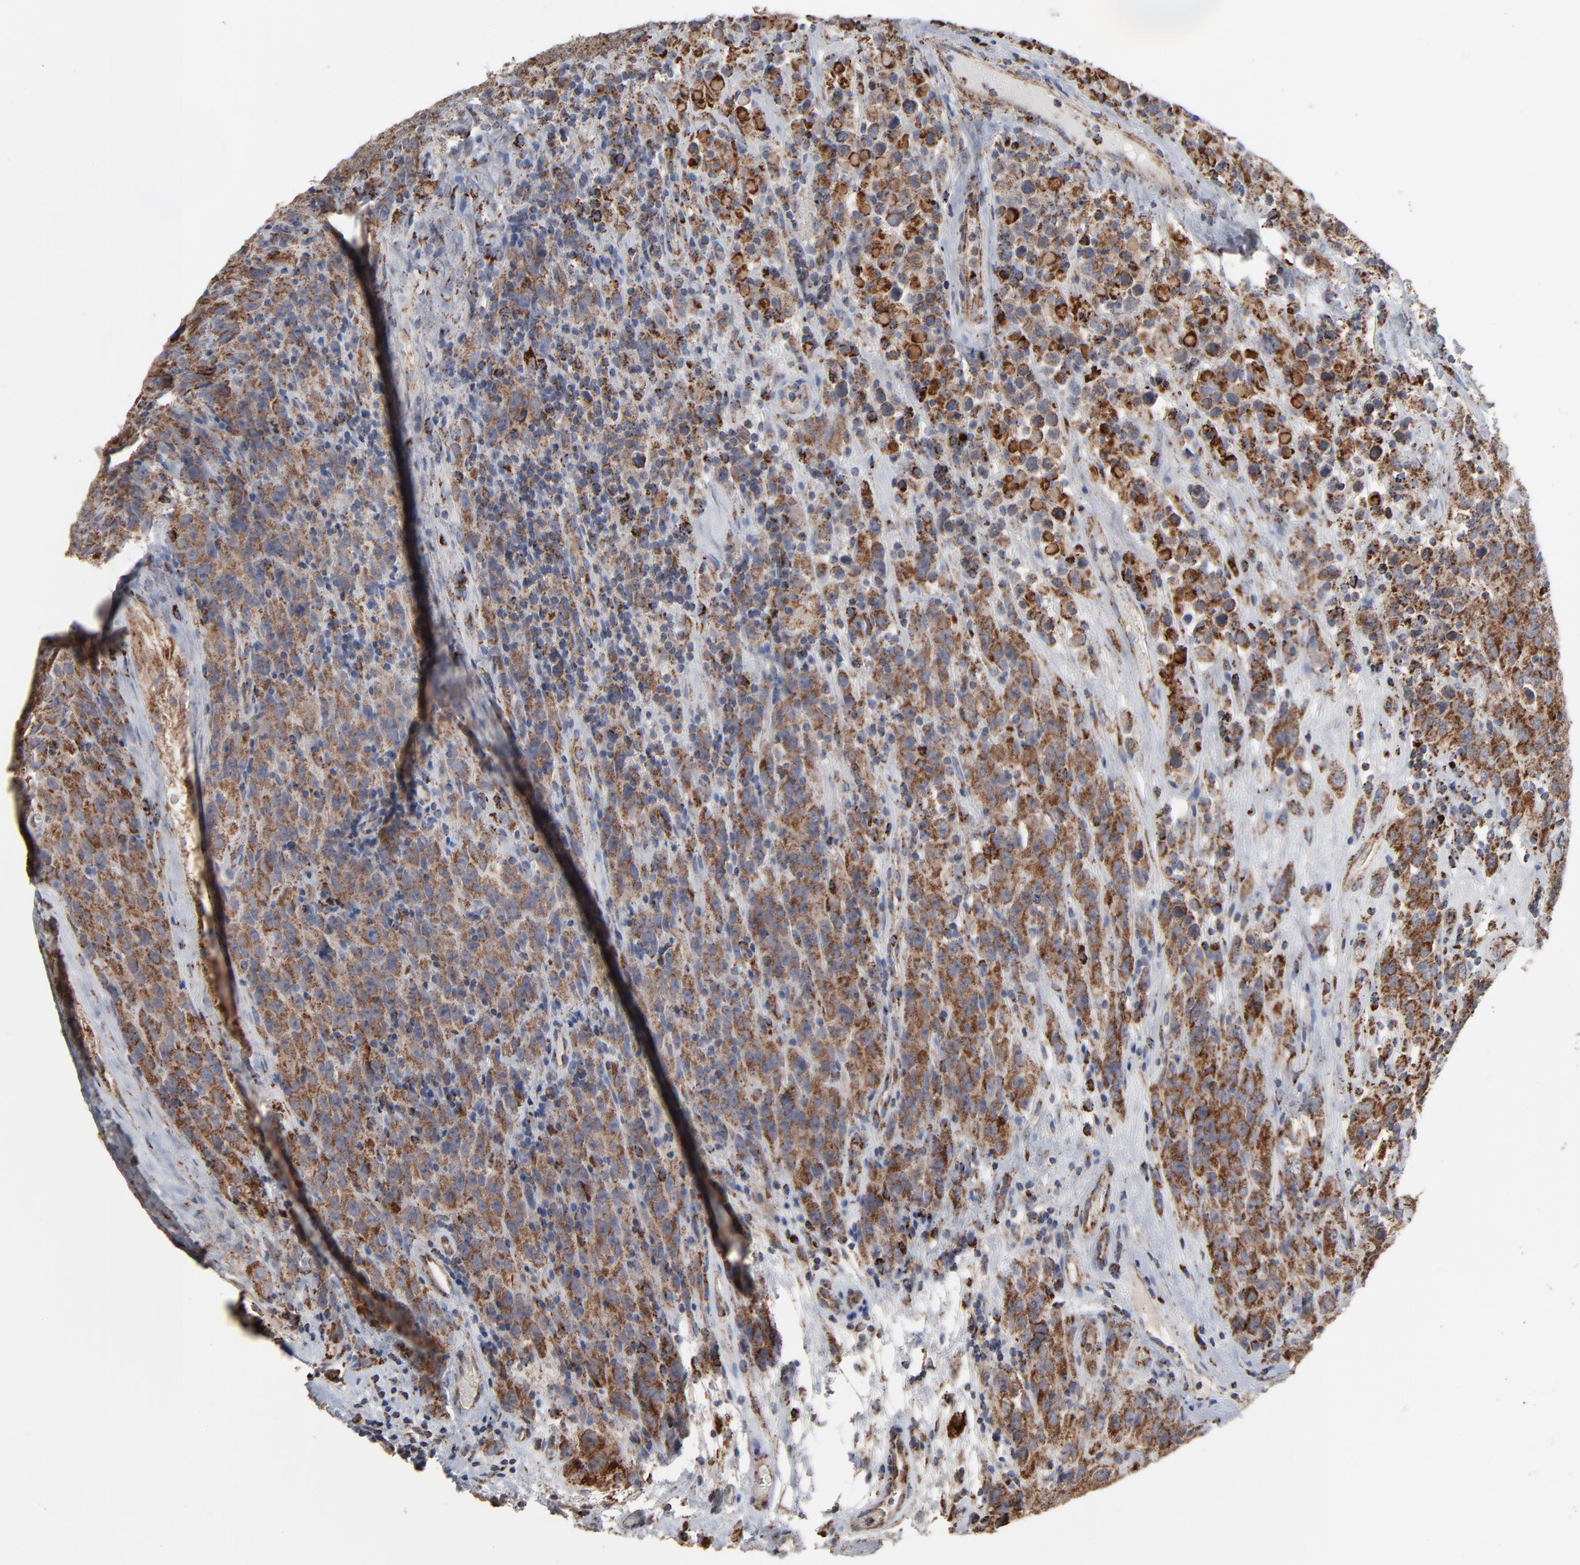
{"staining": {"intensity": "strong", "quantity": ">75%", "location": "cytoplasmic/membranous"}, "tissue": "testis cancer", "cell_type": "Tumor cells", "image_type": "cancer", "snomed": [{"axis": "morphology", "description": "Seminoma, NOS"}, {"axis": "topography", "description": "Testis"}], "caption": "High-magnification brightfield microscopy of testis cancer stained with DAB (3,3'-diaminobenzidine) (brown) and counterstained with hematoxylin (blue). tumor cells exhibit strong cytoplasmic/membranous staining is present in about>75% of cells.", "gene": "UQCRC1", "patient": {"sex": "male", "age": 52}}